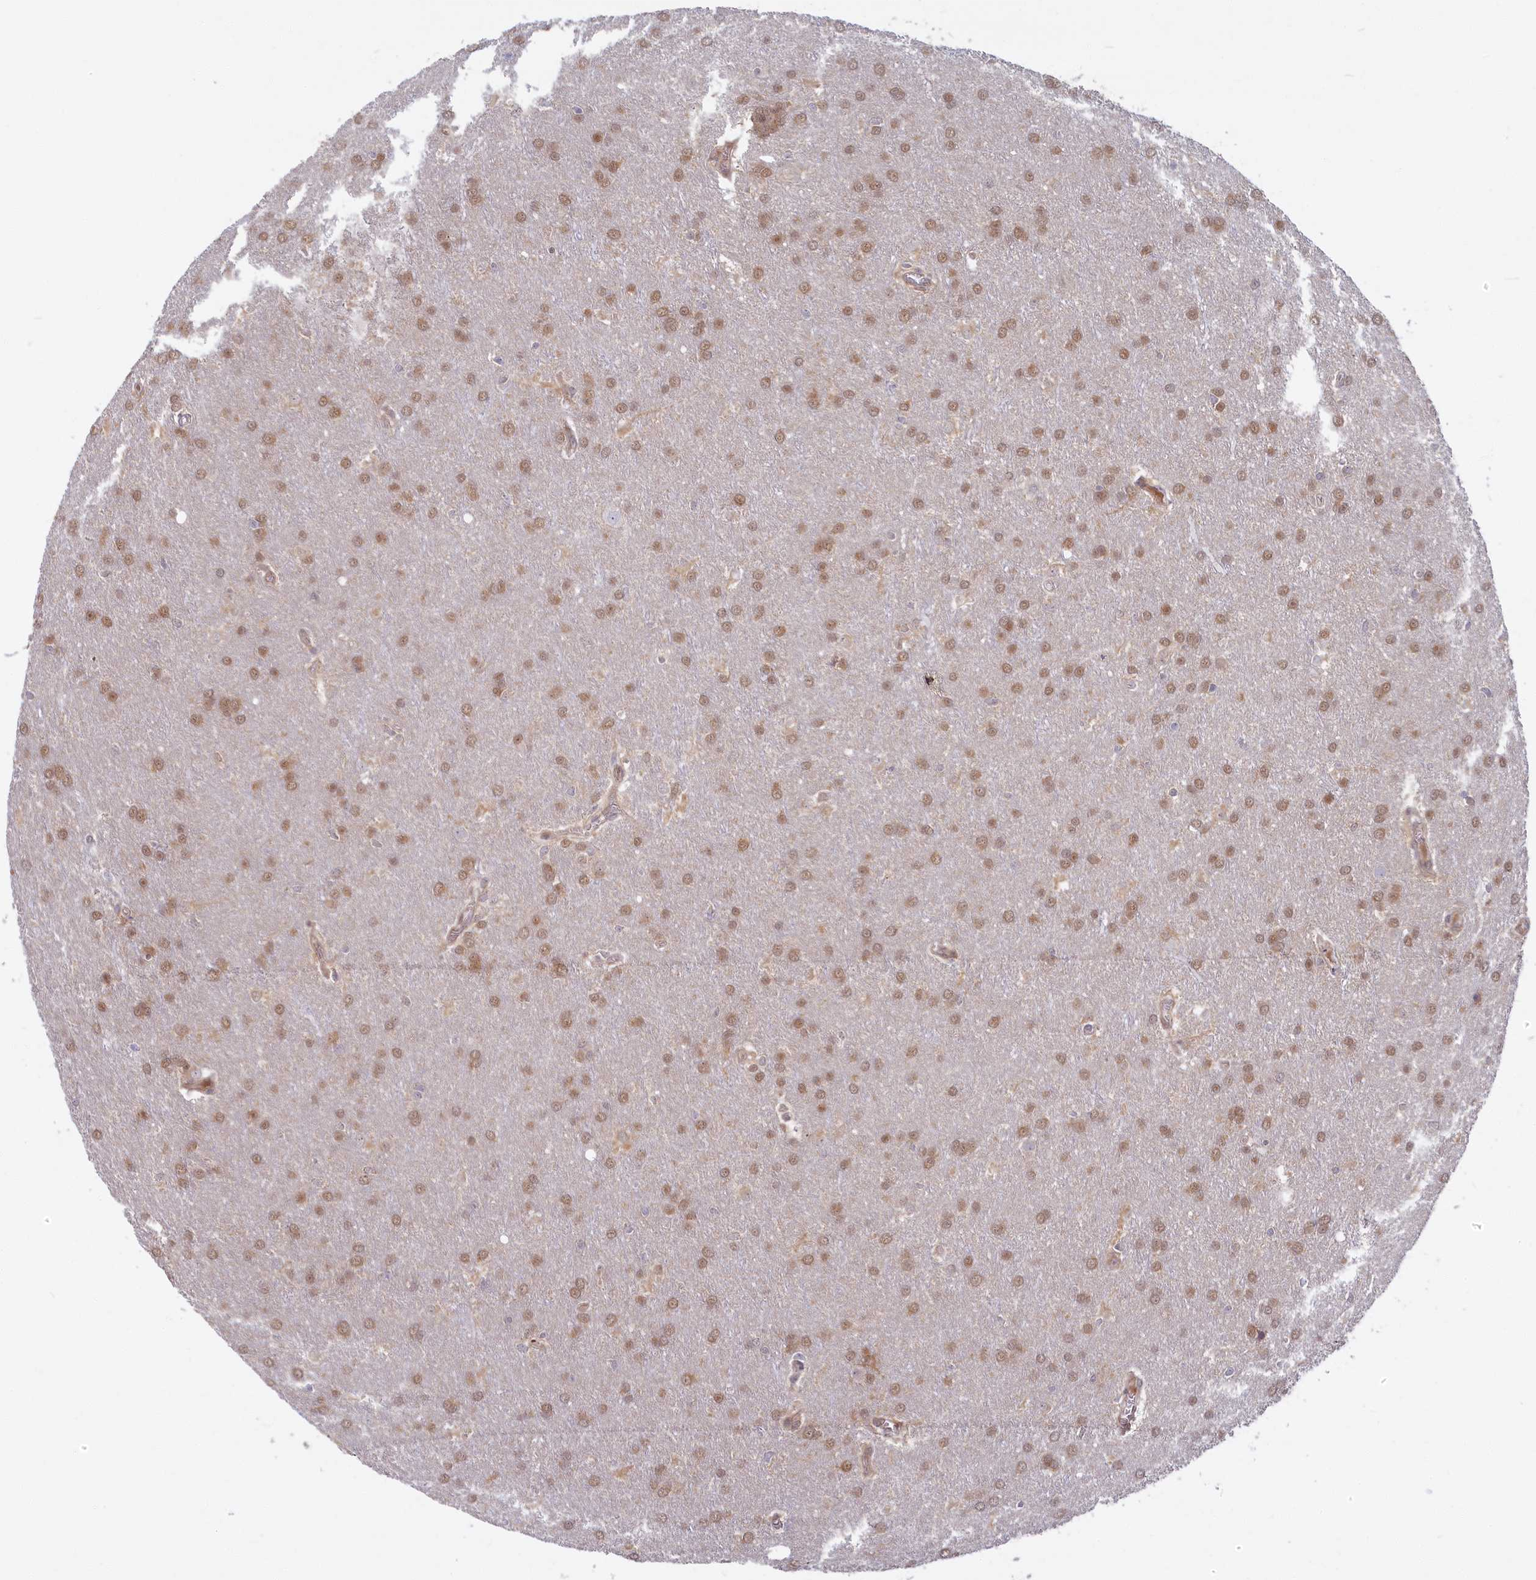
{"staining": {"intensity": "moderate", "quantity": ">75%", "location": "nuclear"}, "tissue": "glioma", "cell_type": "Tumor cells", "image_type": "cancer", "snomed": [{"axis": "morphology", "description": "Glioma, malignant, Low grade"}, {"axis": "topography", "description": "Brain"}], "caption": "IHC photomicrograph of neoplastic tissue: malignant glioma (low-grade) stained using IHC demonstrates medium levels of moderate protein expression localized specifically in the nuclear of tumor cells, appearing as a nuclear brown color.", "gene": "FCSK", "patient": {"sex": "female", "age": 32}}